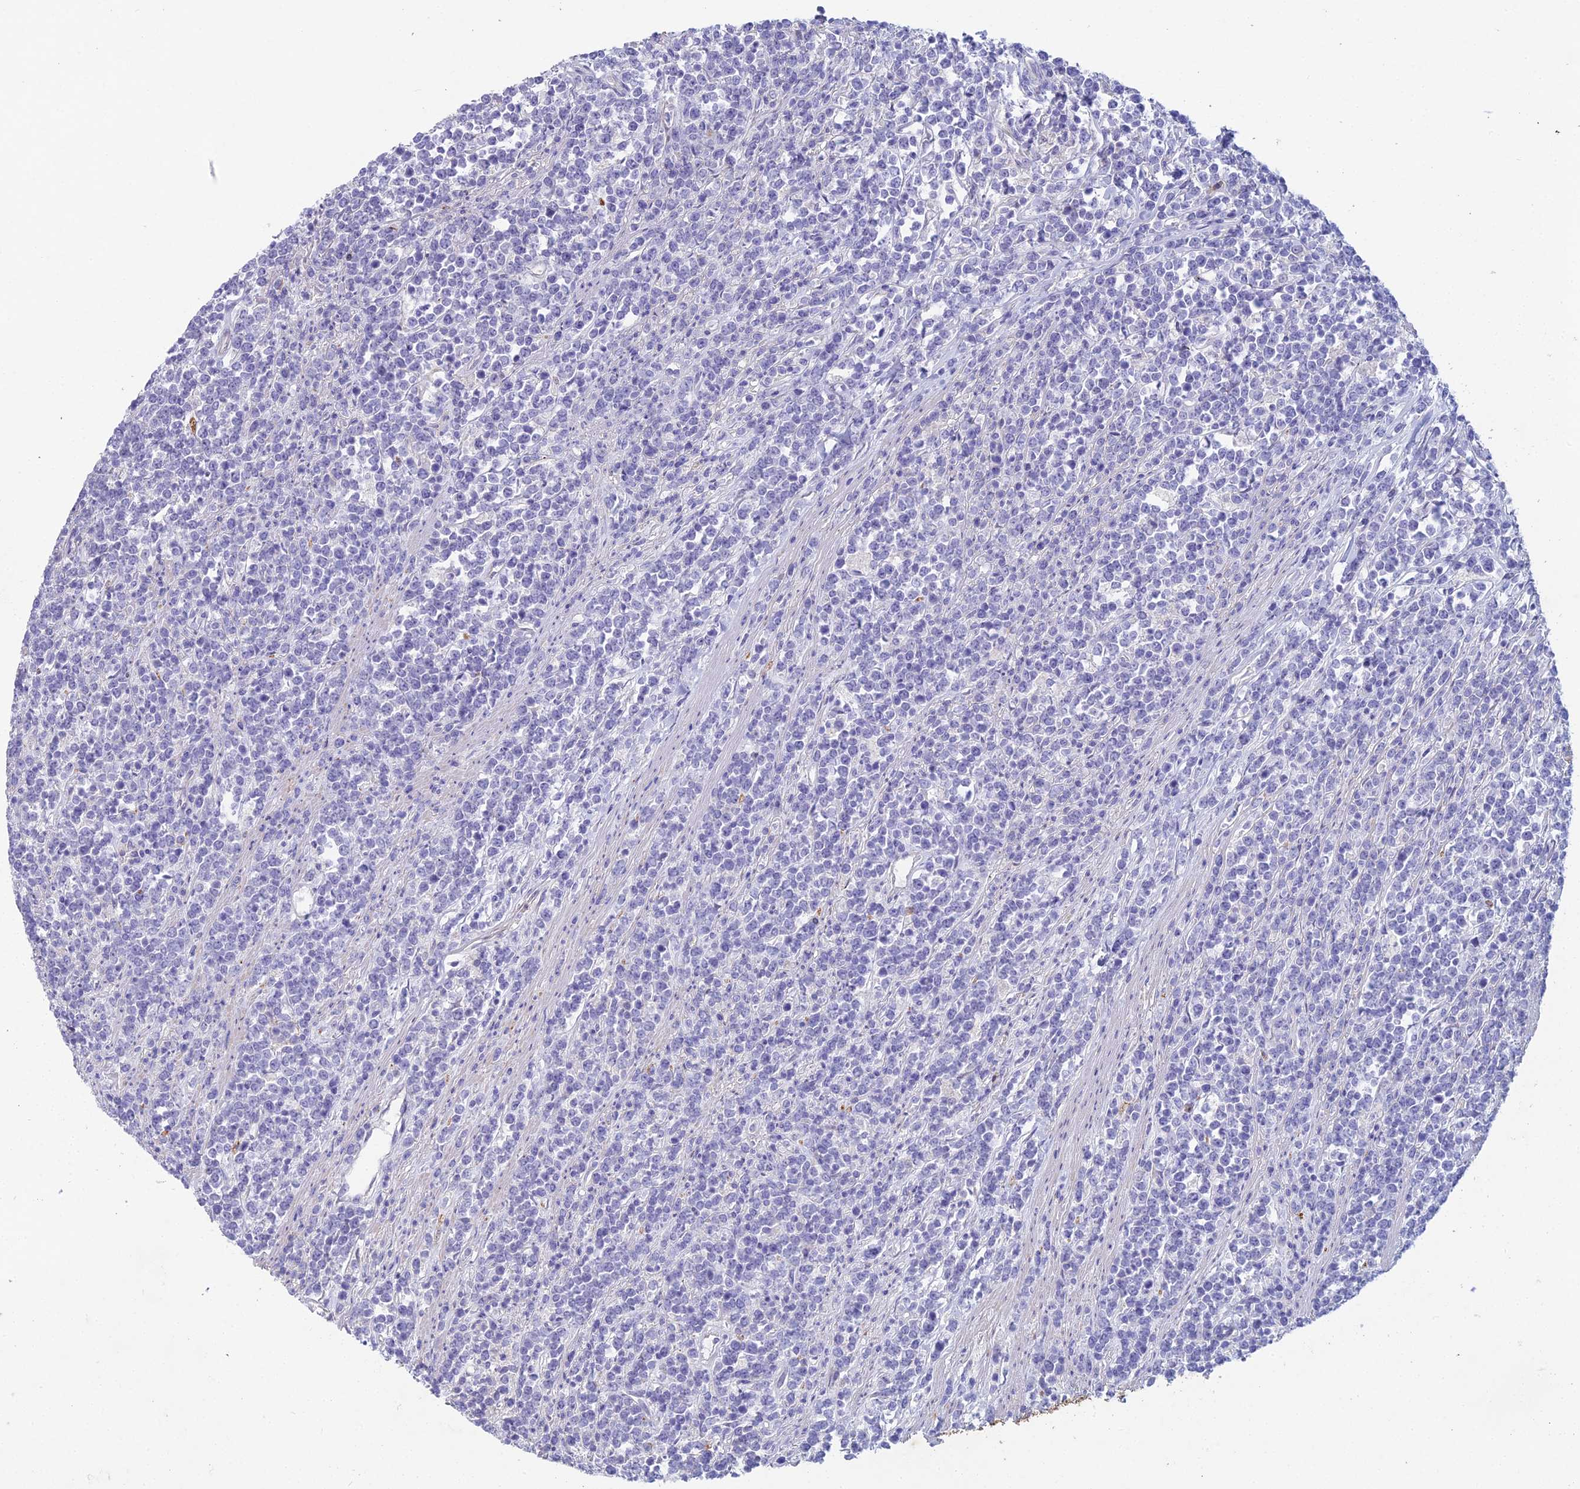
{"staining": {"intensity": "negative", "quantity": "none", "location": "none"}, "tissue": "lymphoma", "cell_type": "Tumor cells", "image_type": "cancer", "snomed": [{"axis": "morphology", "description": "Malignant lymphoma, non-Hodgkin's type, High grade"}, {"axis": "topography", "description": "Small intestine"}], "caption": "This is a image of immunohistochemistry (IHC) staining of lymphoma, which shows no expression in tumor cells.", "gene": "NCAM1", "patient": {"sex": "male", "age": 8}}